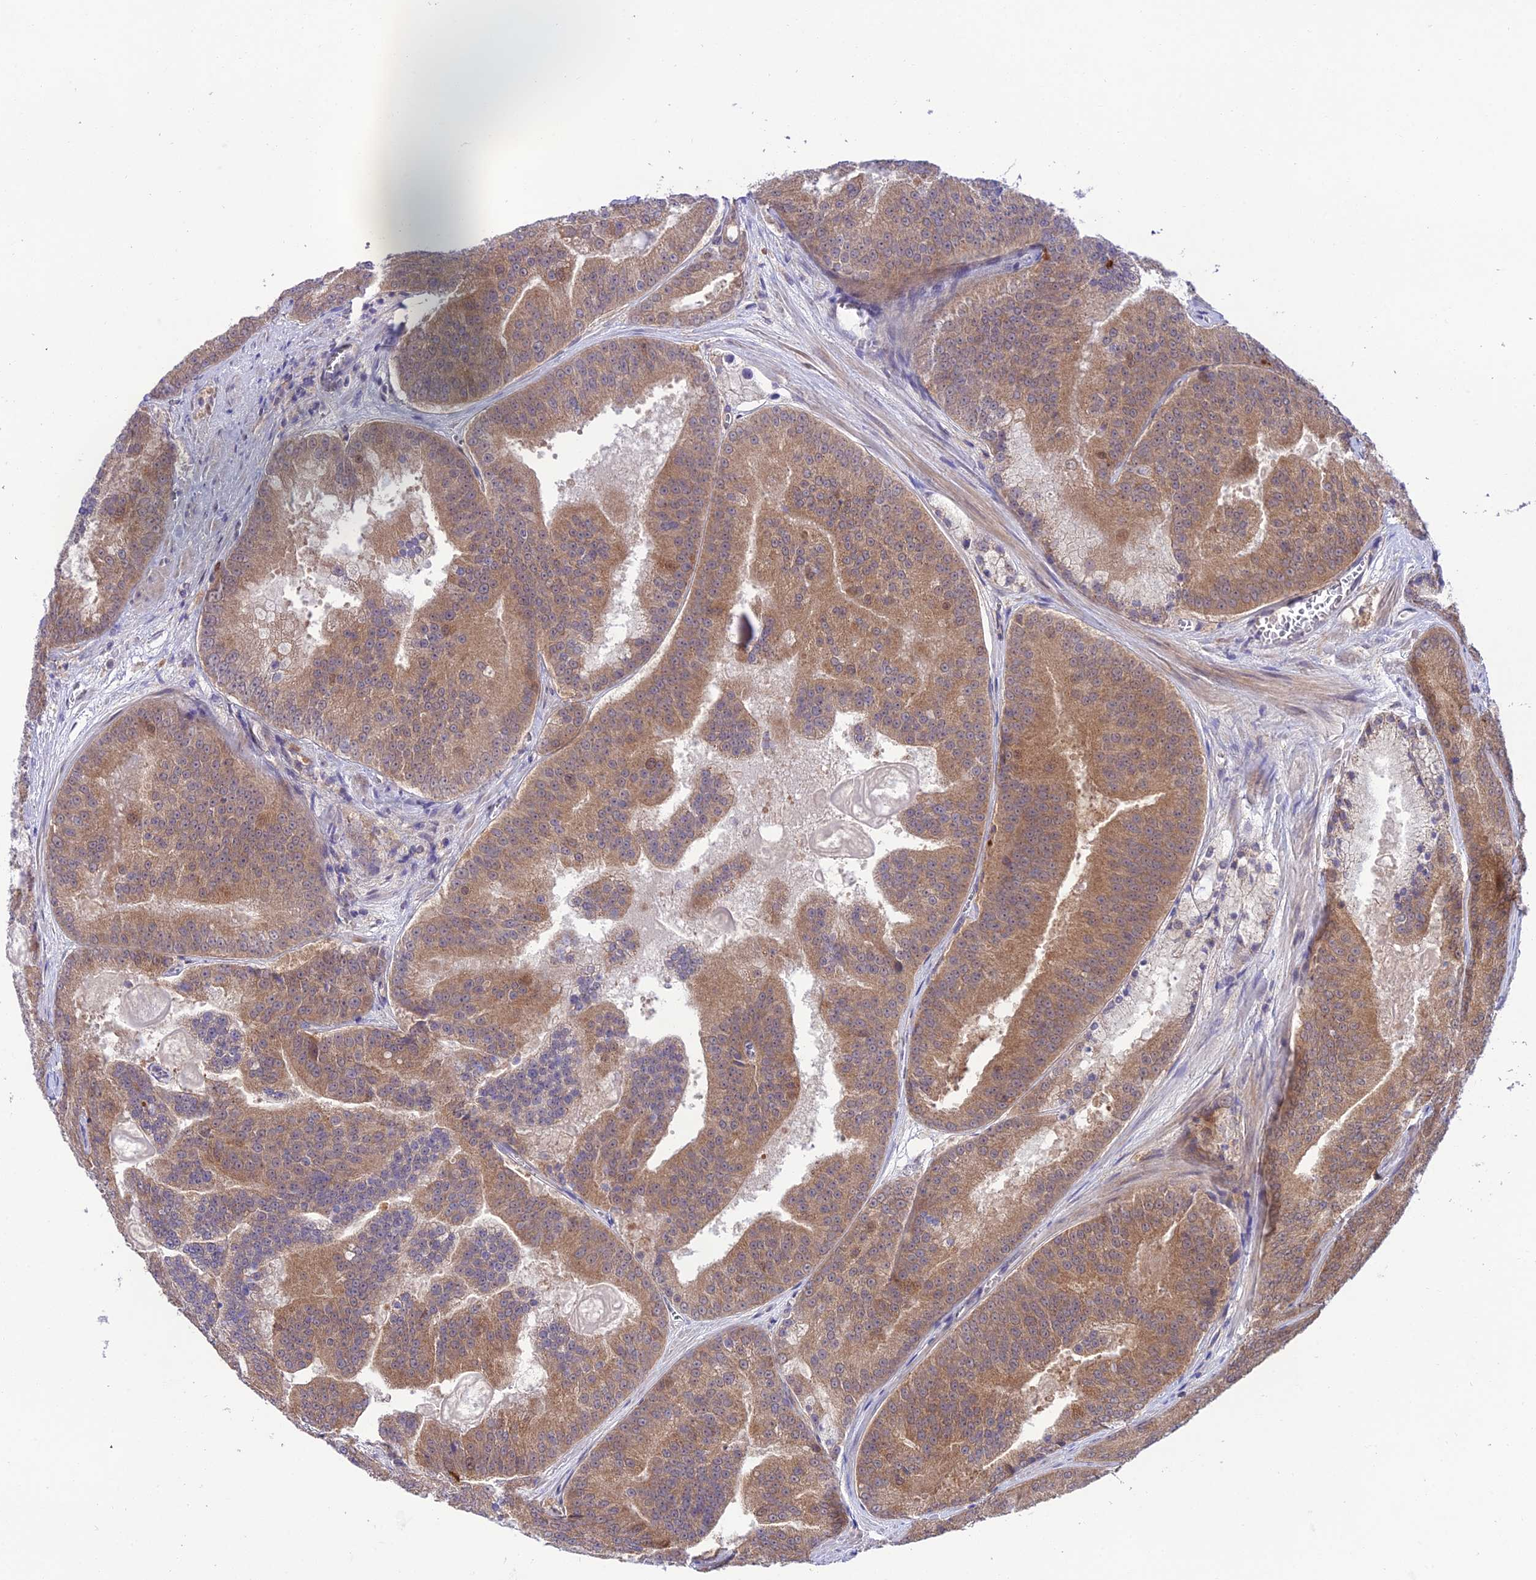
{"staining": {"intensity": "moderate", "quantity": ">75%", "location": "cytoplasmic/membranous"}, "tissue": "prostate cancer", "cell_type": "Tumor cells", "image_type": "cancer", "snomed": [{"axis": "morphology", "description": "Adenocarcinoma, High grade"}, {"axis": "topography", "description": "Prostate"}], "caption": "Immunohistochemical staining of prostate cancer (adenocarcinoma (high-grade)) reveals moderate cytoplasmic/membranous protein staining in approximately >75% of tumor cells. The staining was performed using DAB, with brown indicating positive protein expression. Nuclei are stained blue with hematoxylin.", "gene": "TRIM40", "patient": {"sex": "male", "age": 61}}